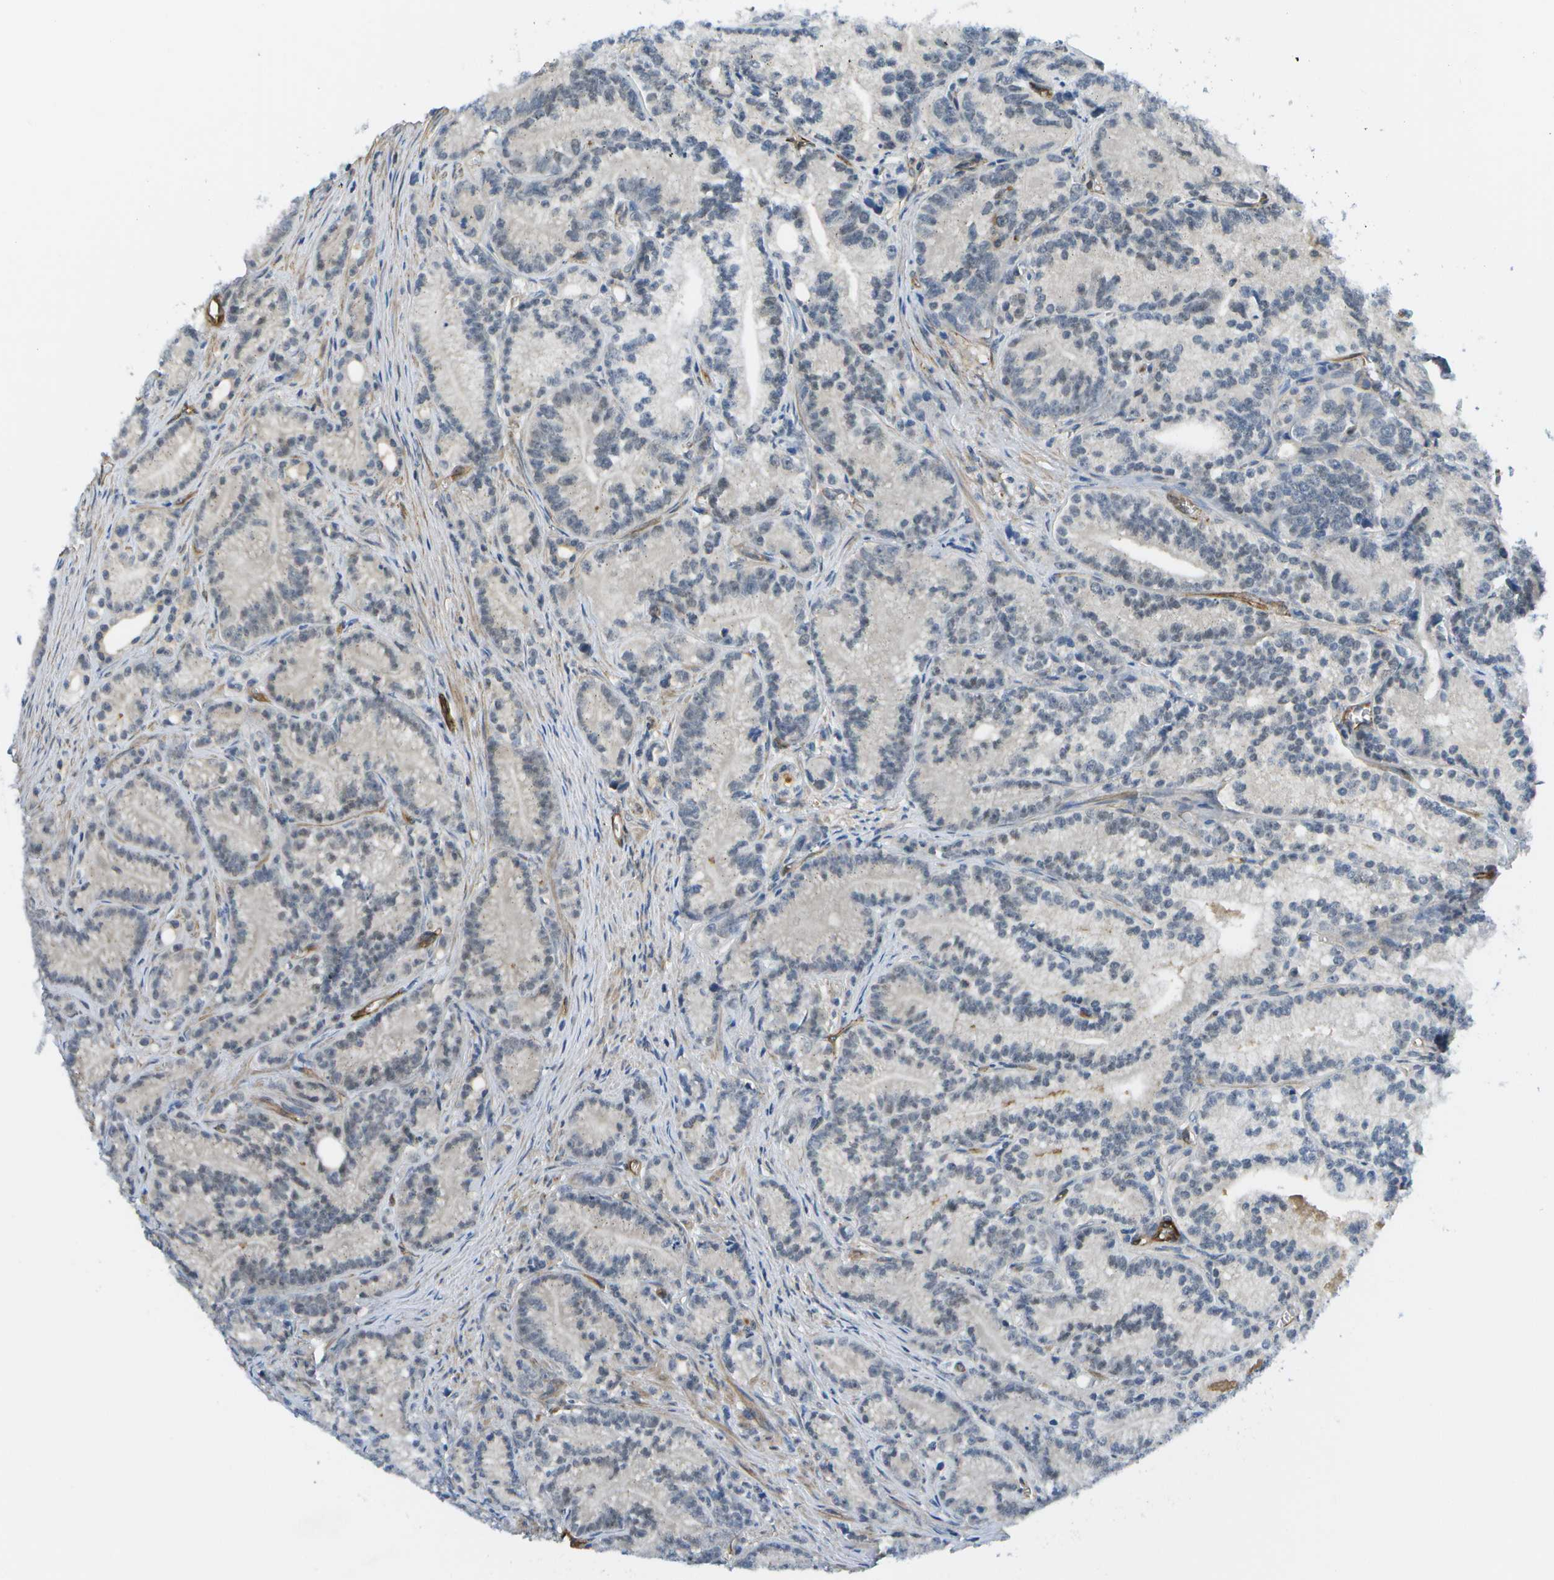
{"staining": {"intensity": "negative", "quantity": "none", "location": "none"}, "tissue": "prostate cancer", "cell_type": "Tumor cells", "image_type": "cancer", "snomed": [{"axis": "morphology", "description": "Adenocarcinoma, Low grade"}, {"axis": "topography", "description": "Prostate"}], "caption": "This is an IHC image of prostate low-grade adenocarcinoma. There is no expression in tumor cells.", "gene": "KIAA0040", "patient": {"sex": "male", "age": 89}}